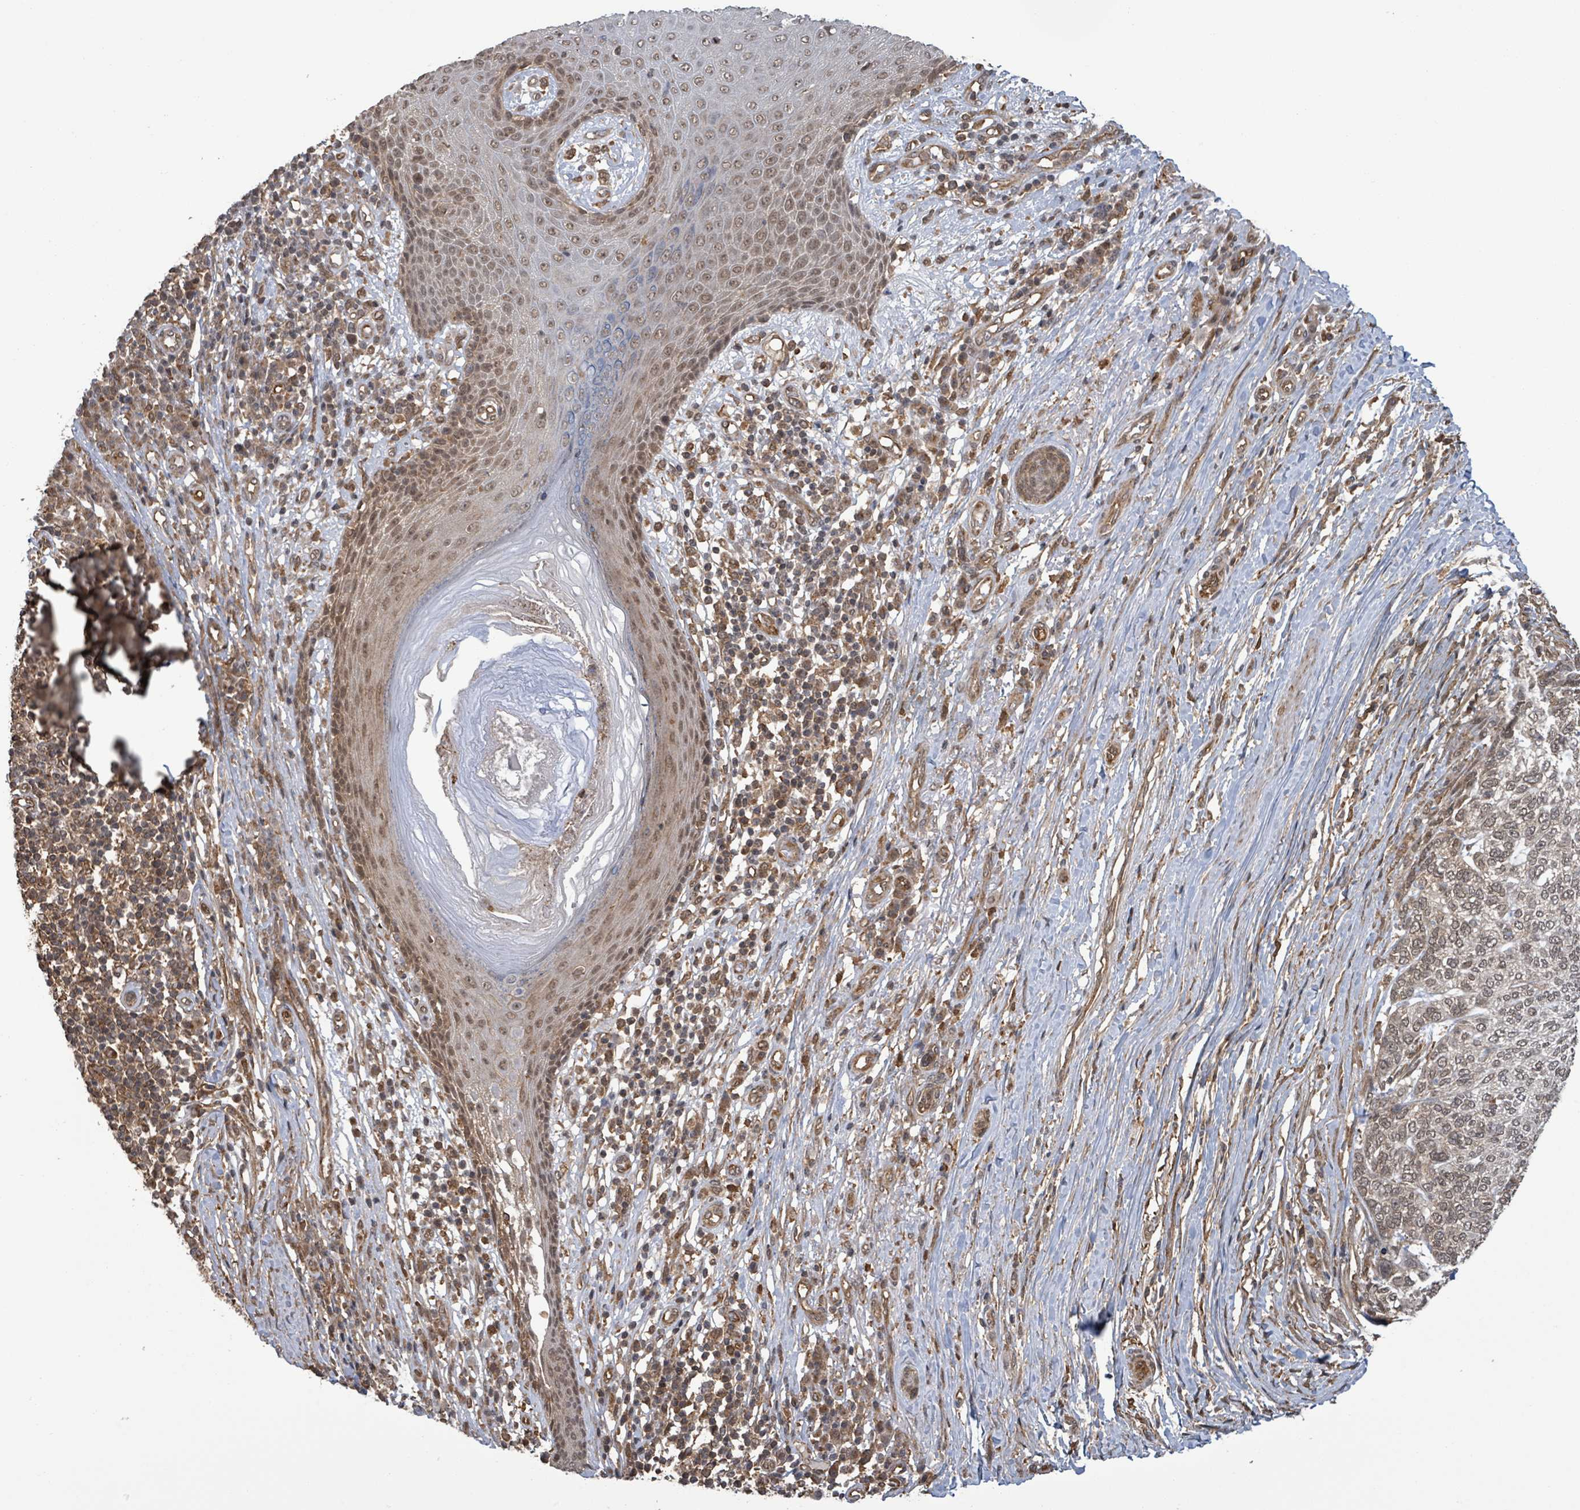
{"staining": {"intensity": "moderate", "quantity": "25%-75%", "location": "cytoplasmic/membranous,nuclear"}, "tissue": "skin cancer", "cell_type": "Tumor cells", "image_type": "cancer", "snomed": [{"axis": "morphology", "description": "Basal cell carcinoma"}, {"axis": "topography", "description": "Skin"}], "caption": "This is an image of immunohistochemistry staining of skin cancer, which shows moderate expression in the cytoplasmic/membranous and nuclear of tumor cells.", "gene": "KLC1", "patient": {"sex": "female", "age": 65}}